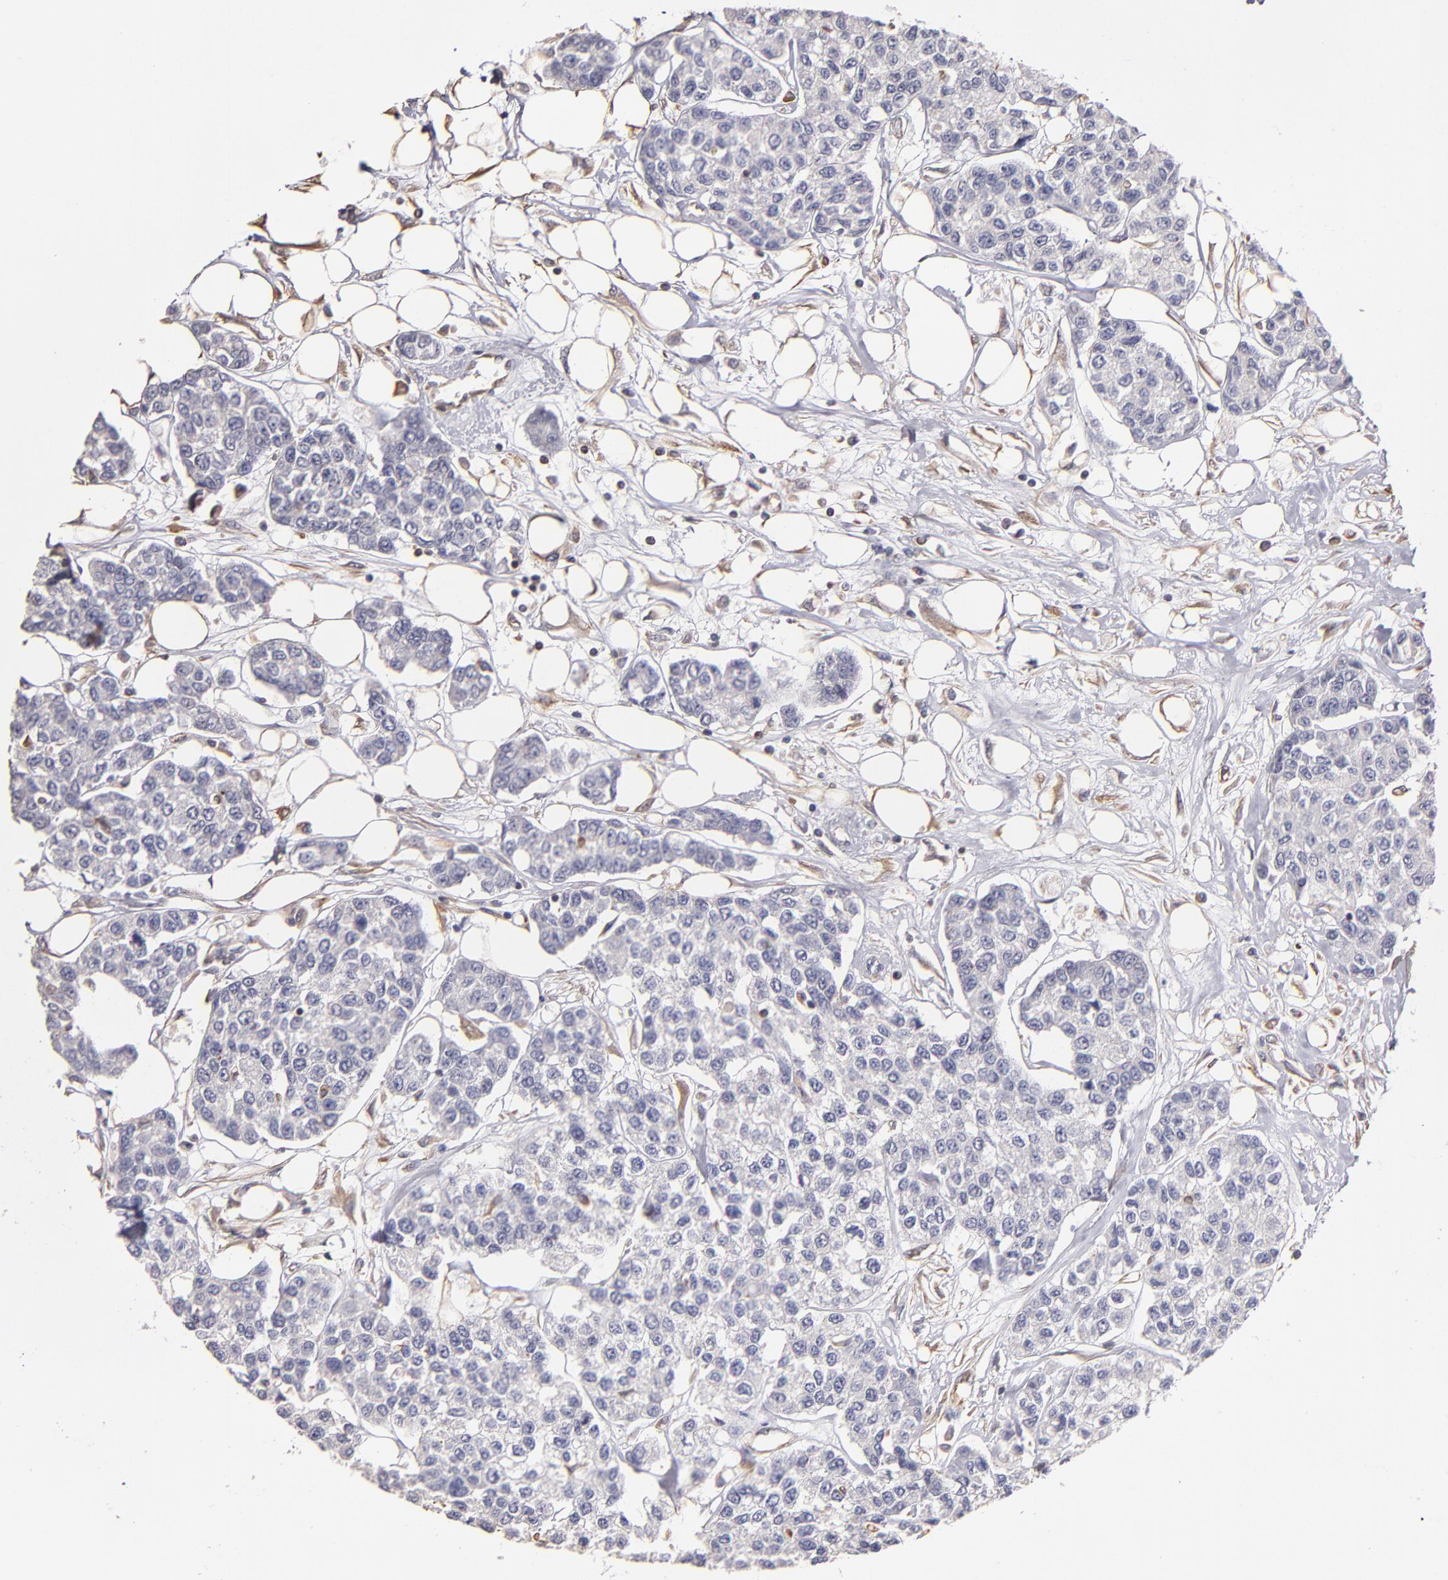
{"staining": {"intensity": "negative", "quantity": "none", "location": "none"}, "tissue": "breast cancer", "cell_type": "Tumor cells", "image_type": "cancer", "snomed": [{"axis": "morphology", "description": "Duct carcinoma"}, {"axis": "topography", "description": "Breast"}], "caption": "Tumor cells show no significant protein staining in breast invasive ductal carcinoma.", "gene": "ABCC1", "patient": {"sex": "female", "age": 51}}